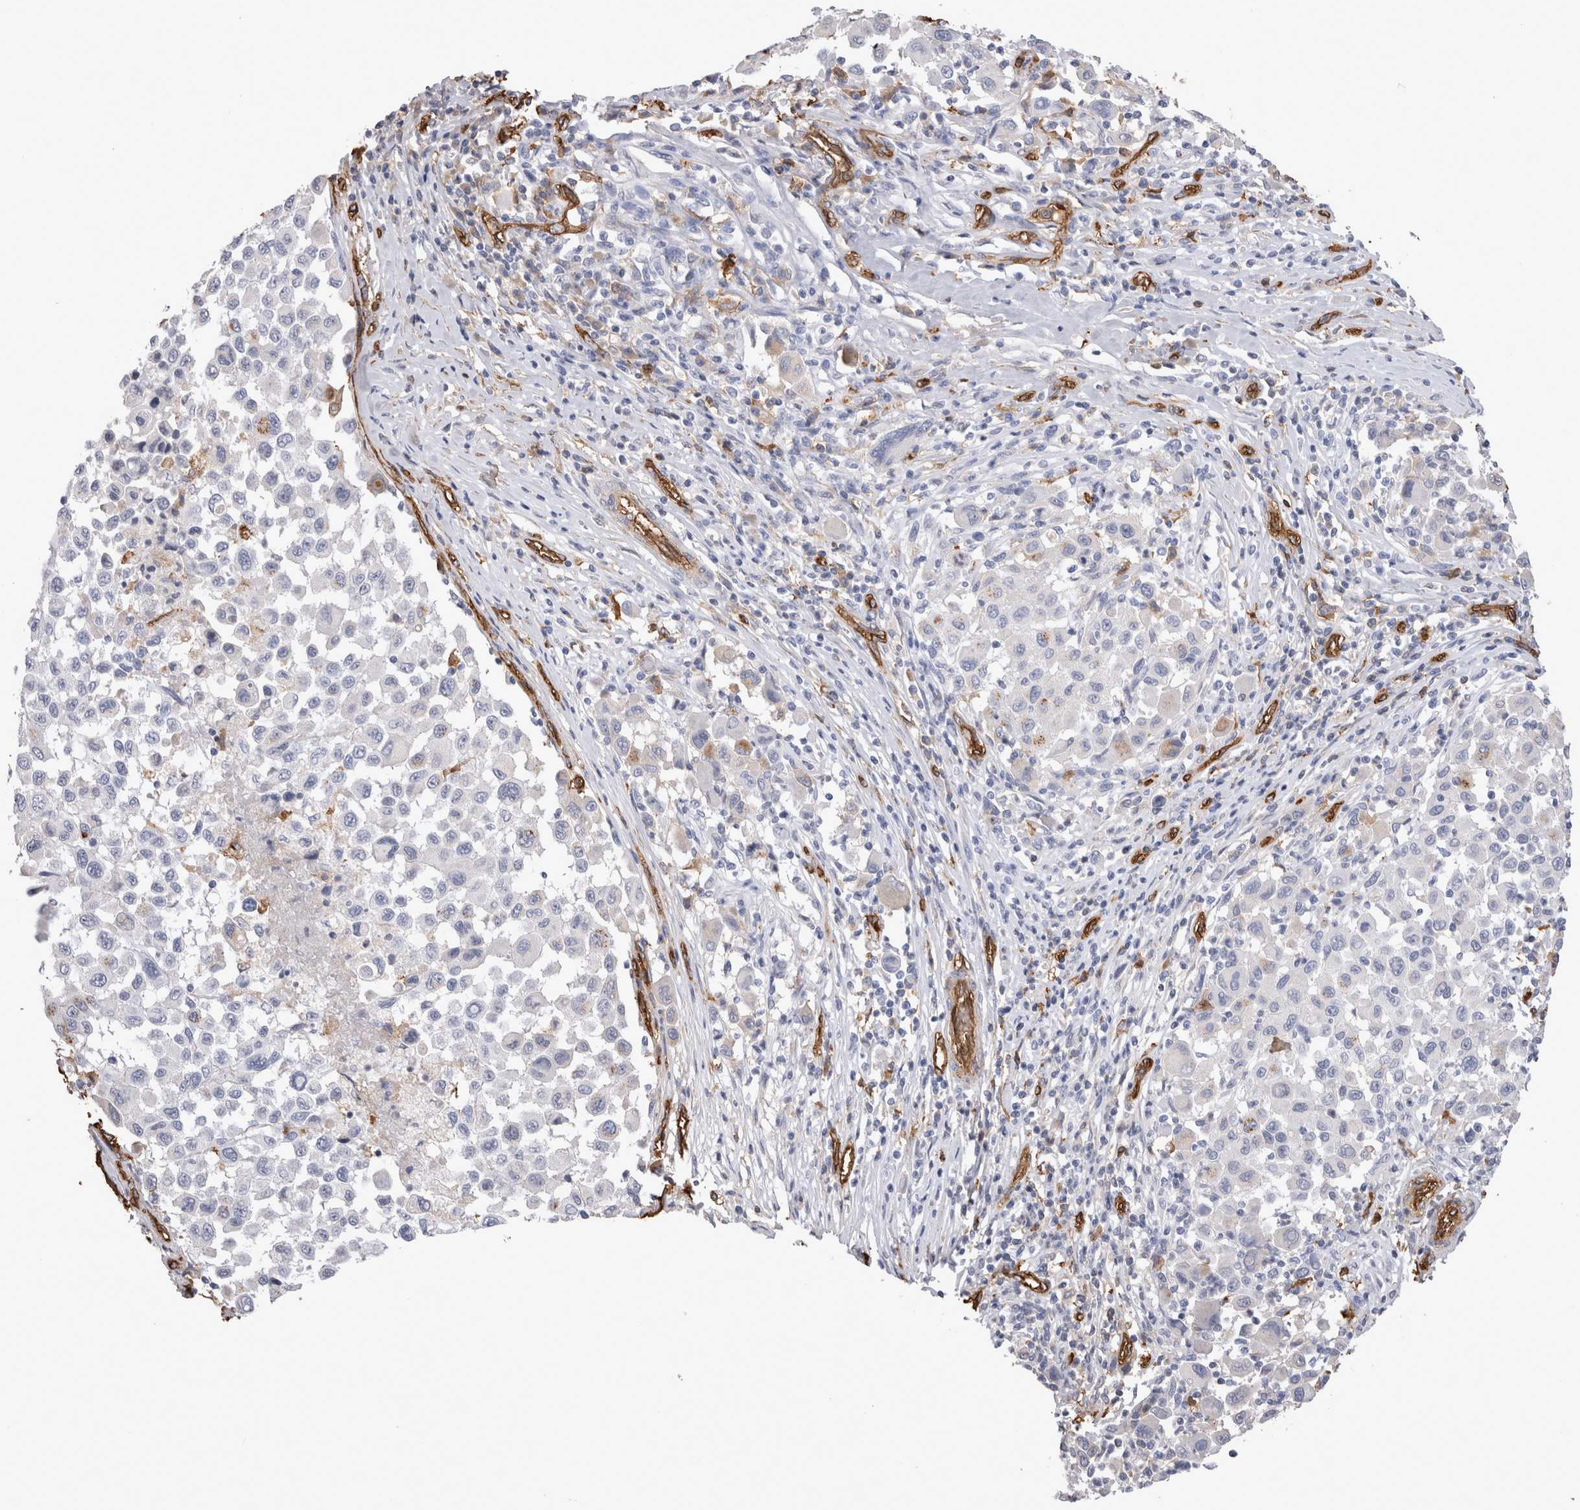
{"staining": {"intensity": "negative", "quantity": "none", "location": "none"}, "tissue": "melanoma", "cell_type": "Tumor cells", "image_type": "cancer", "snomed": [{"axis": "morphology", "description": "Malignant melanoma, Metastatic site"}, {"axis": "topography", "description": "Lymph node"}], "caption": "The image displays no significant staining in tumor cells of malignant melanoma (metastatic site).", "gene": "IL17RC", "patient": {"sex": "male", "age": 61}}